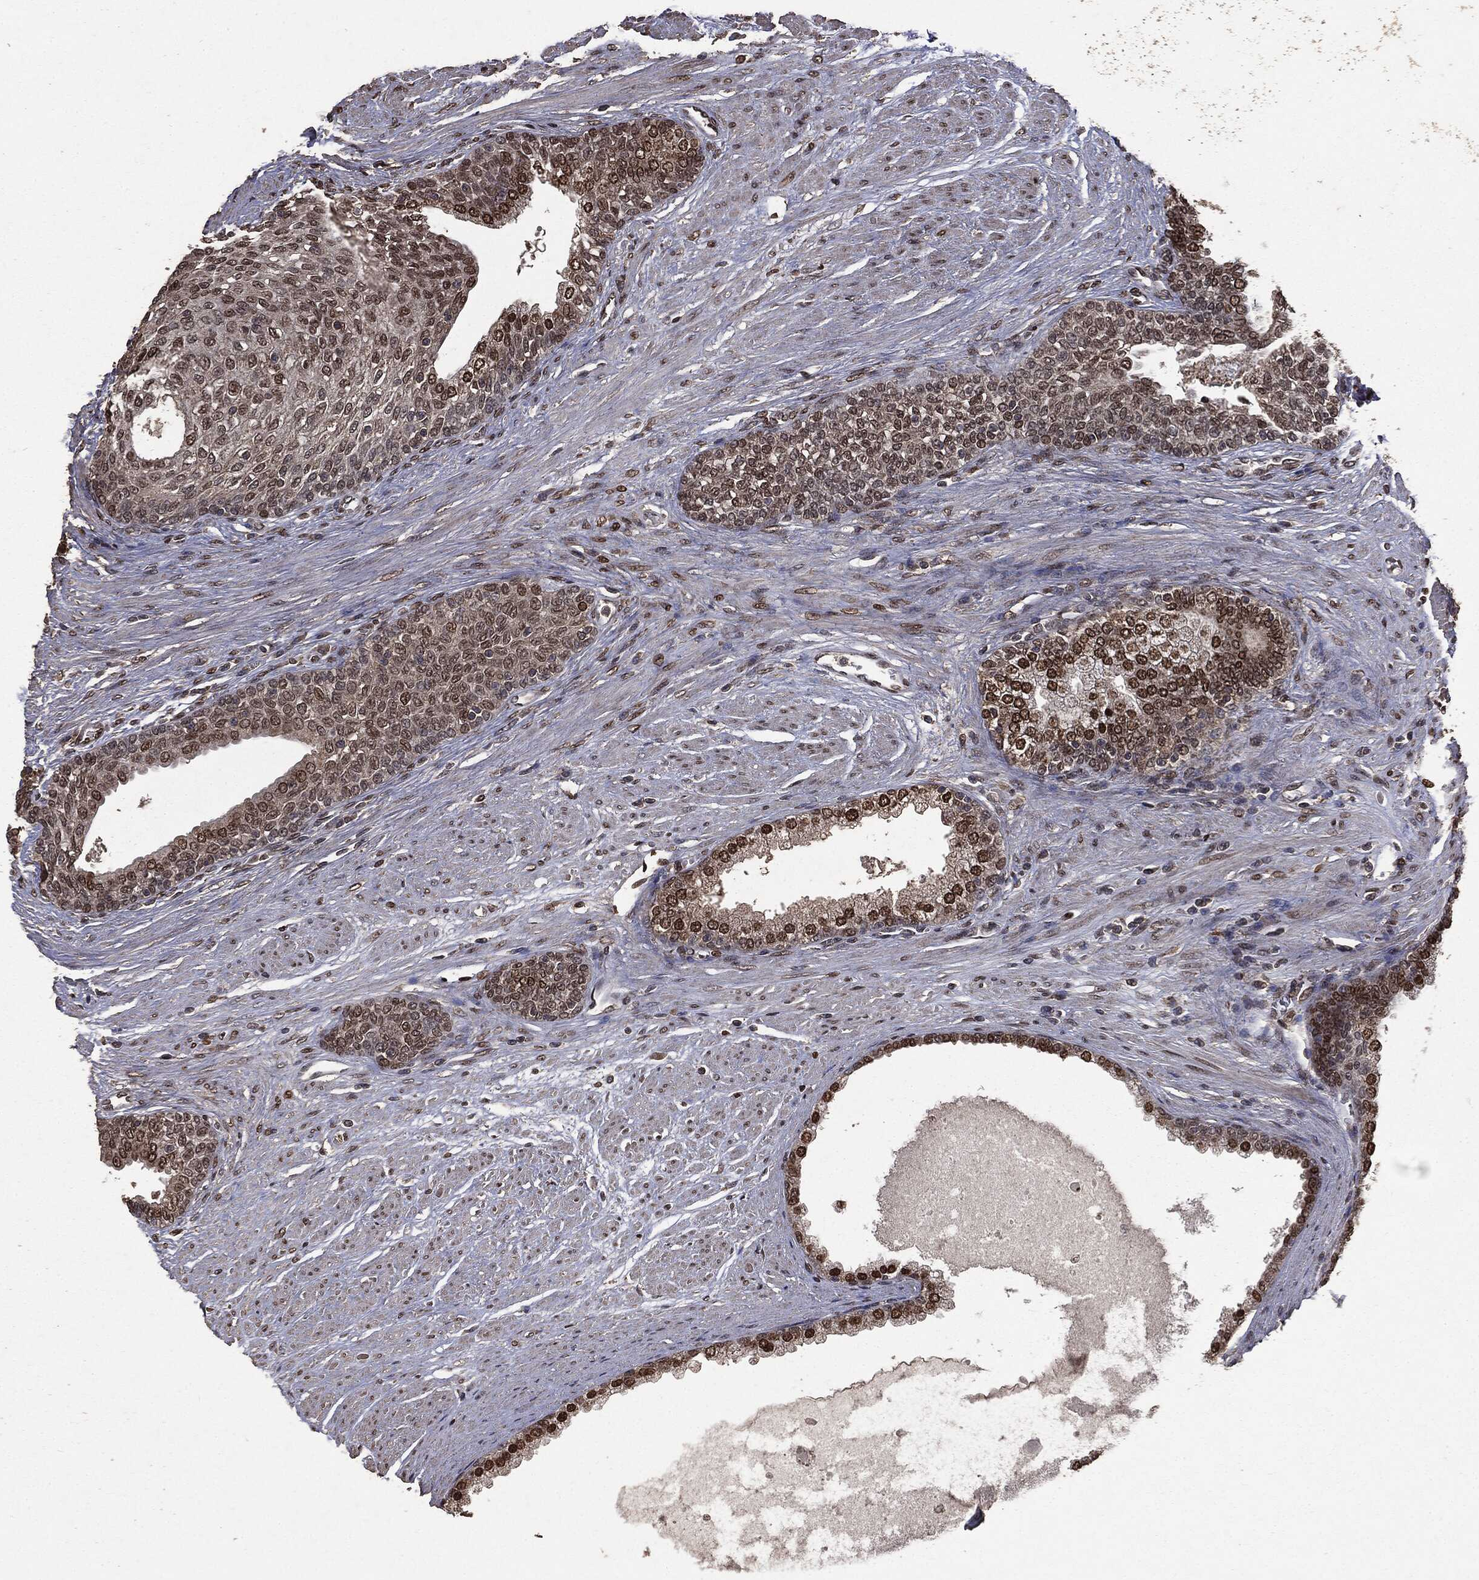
{"staining": {"intensity": "strong", "quantity": "25%-75%", "location": "cytoplasmic/membranous,nuclear"}, "tissue": "prostate cancer", "cell_type": "Tumor cells", "image_type": "cancer", "snomed": [{"axis": "morphology", "description": "Adenocarcinoma, NOS"}, {"axis": "topography", "description": "Prostate and seminal vesicle, NOS"}, {"axis": "topography", "description": "Prostate"}], "caption": "Adenocarcinoma (prostate) stained for a protein demonstrates strong cytoplasmic/membranous and nuclear positivity in tumor cells. (DAB (3,3'-diaminobenzidine) IHC, brown staining for protein, blue staining for nuclei).", "gene": "PPP6R2", "patient": {"sex": "male", "age": 62}}